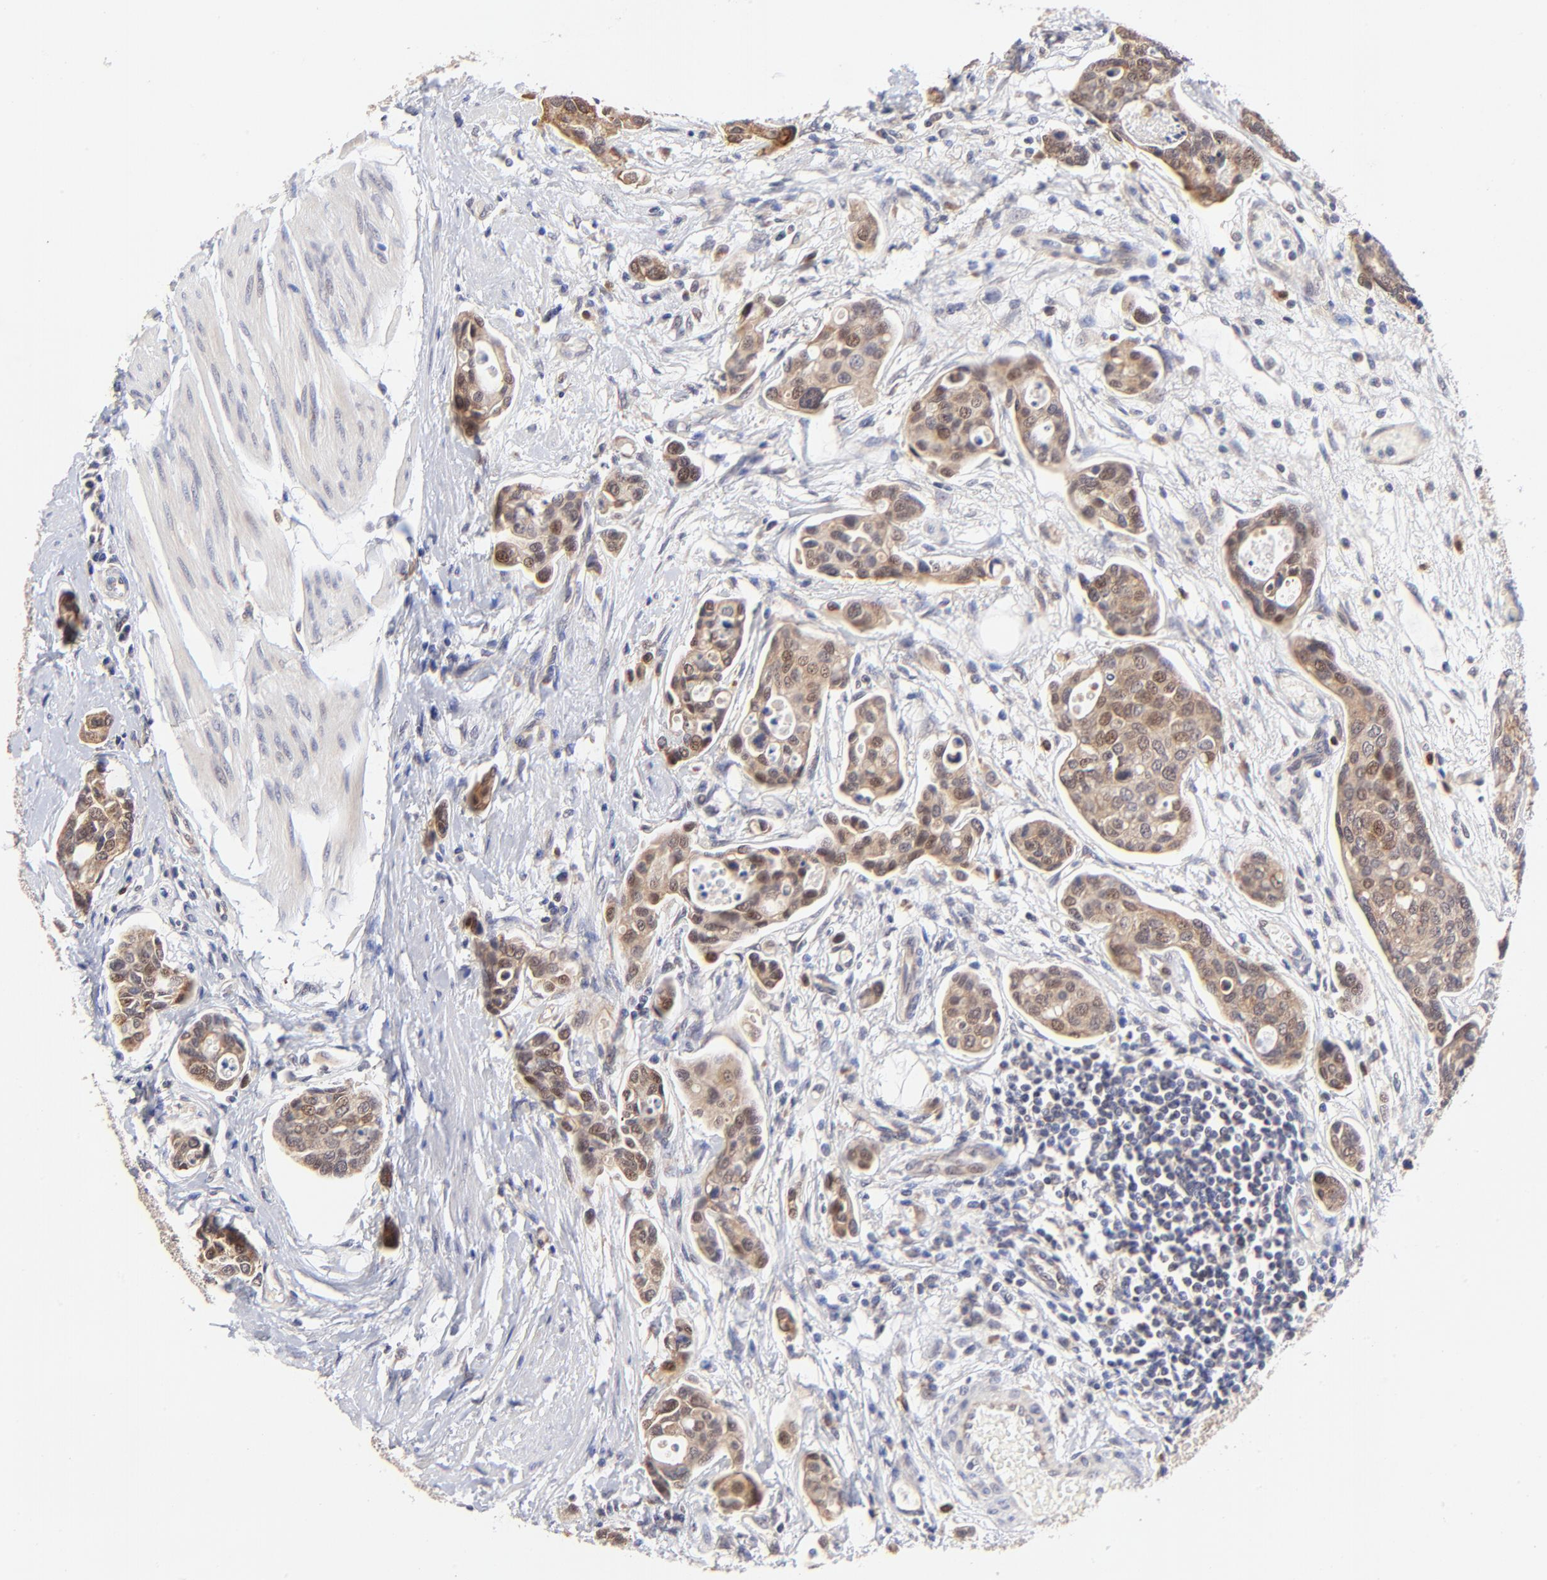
{"staining": {"intensity": "moderate", "quantity": "25%-75%", "location": "cytoplasmic/membranous,nuclear"}, "tissue": "urothelial cancer", "cell_type": "Tumor cells", "image_type": "cancer", "snomed": [{"axis": "morphology", "description": "Urothelial carcinoma, High grade"}, {"axis": "topography", "description": "Urinary bladder"}], "caption": "Human urothelial cancer stained for a protein (brown) demonstrates moderate cytoplasmic/membranous and nuclear positive staining in approximately 25%-75% of tumor cells.", "gene": "FBXL12", "patient": {"sex": "male", "age": 78}}